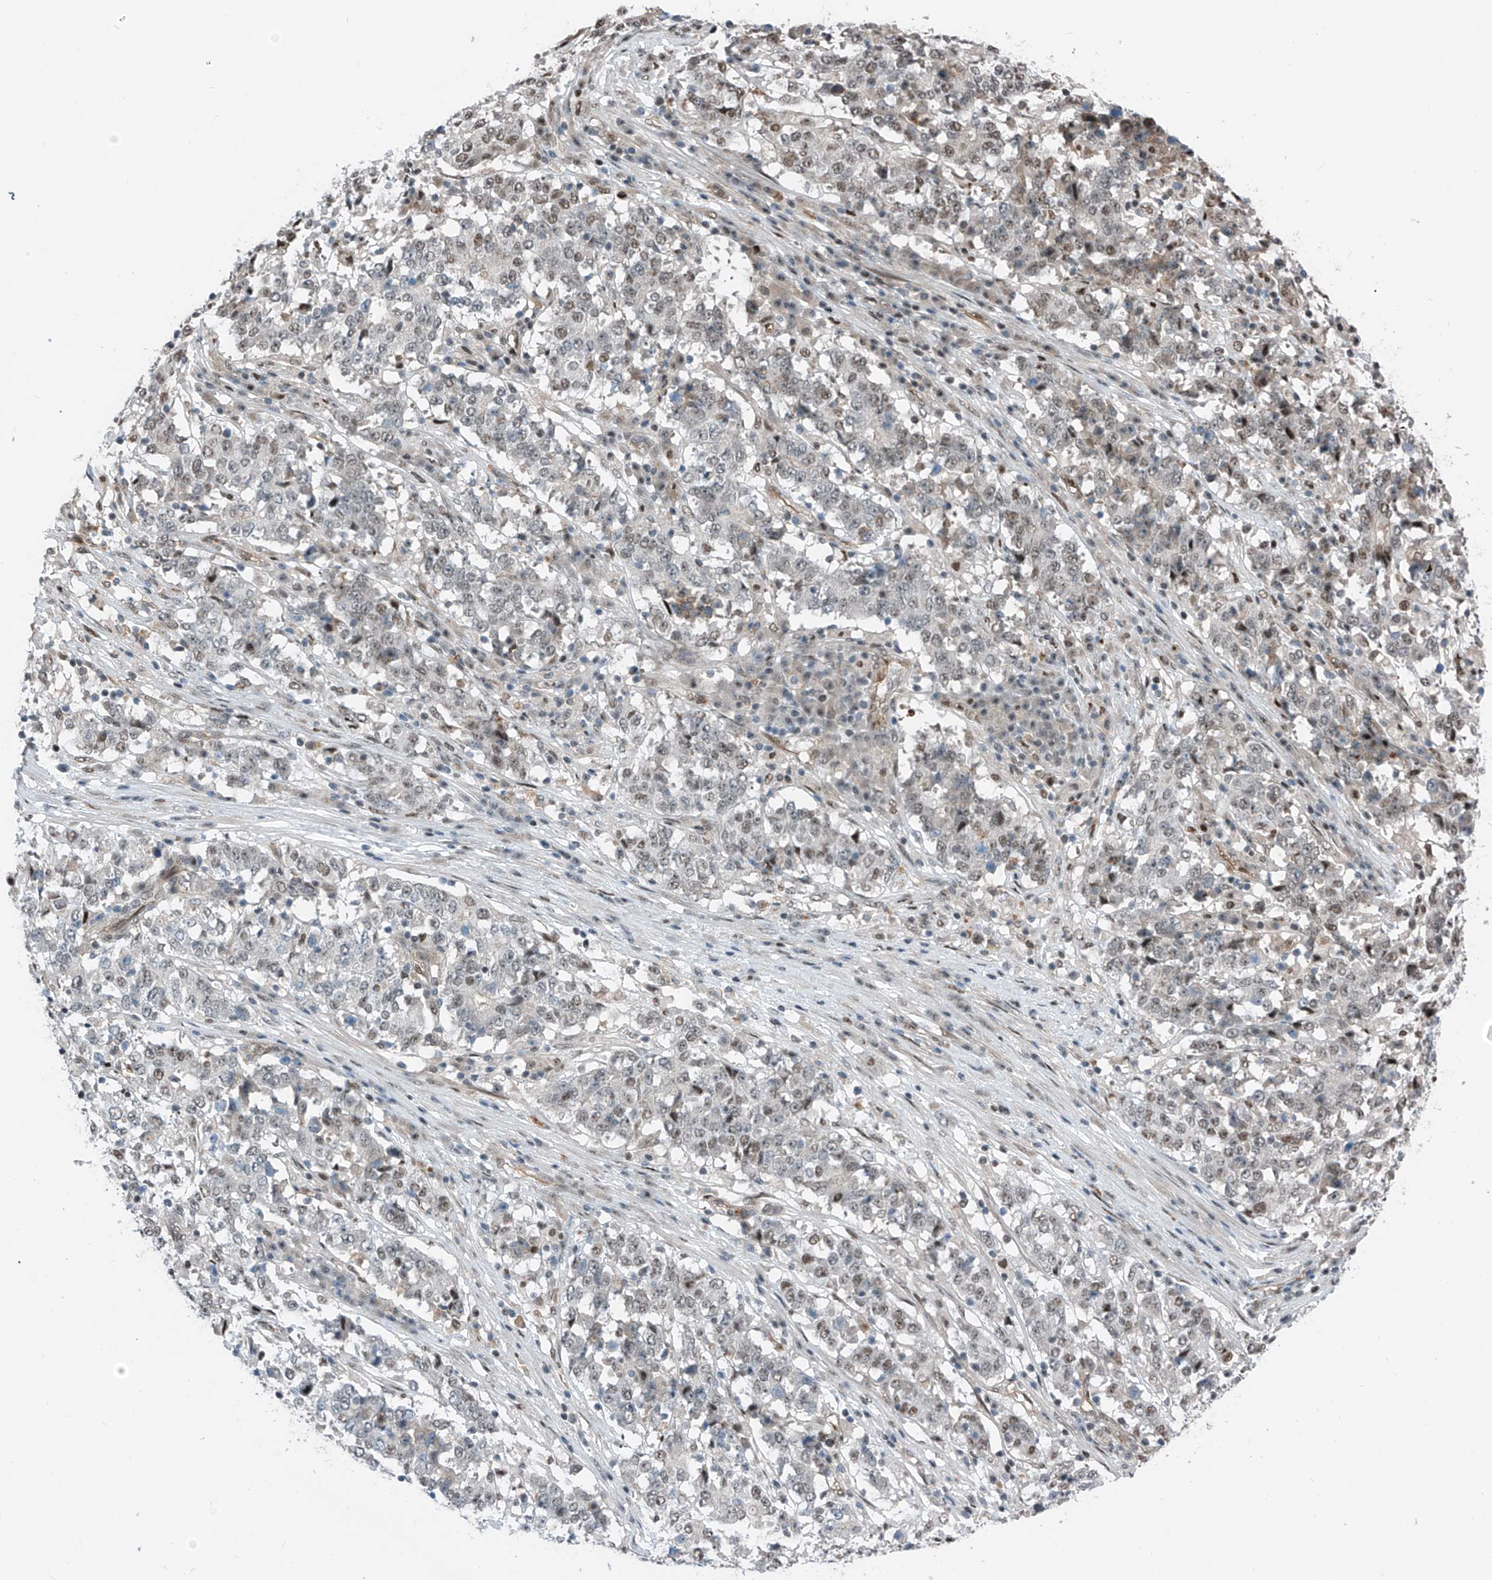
{"staining": {"intensity": "weak", "quantity": "25%-75%", "location": "nuclear"}, "tissue": "stomach cancer", "cell_type": "Tumor cells", "image_type": "cancer", "snomed": [{"axis": "morphology", "description": "Adenocarcinoma, NOS"}, {"axis": "topography", "description": "Stomach"}], "caption": "The histopathology image demonstrates immunohistochemical staining of stomach adenocarcinoma. There is weak nuclear positivity is appreciated in approximately 25%-75% of tumor cells.", "gene": "RBP7", "patient": {"sex": "male", "age": 59}}